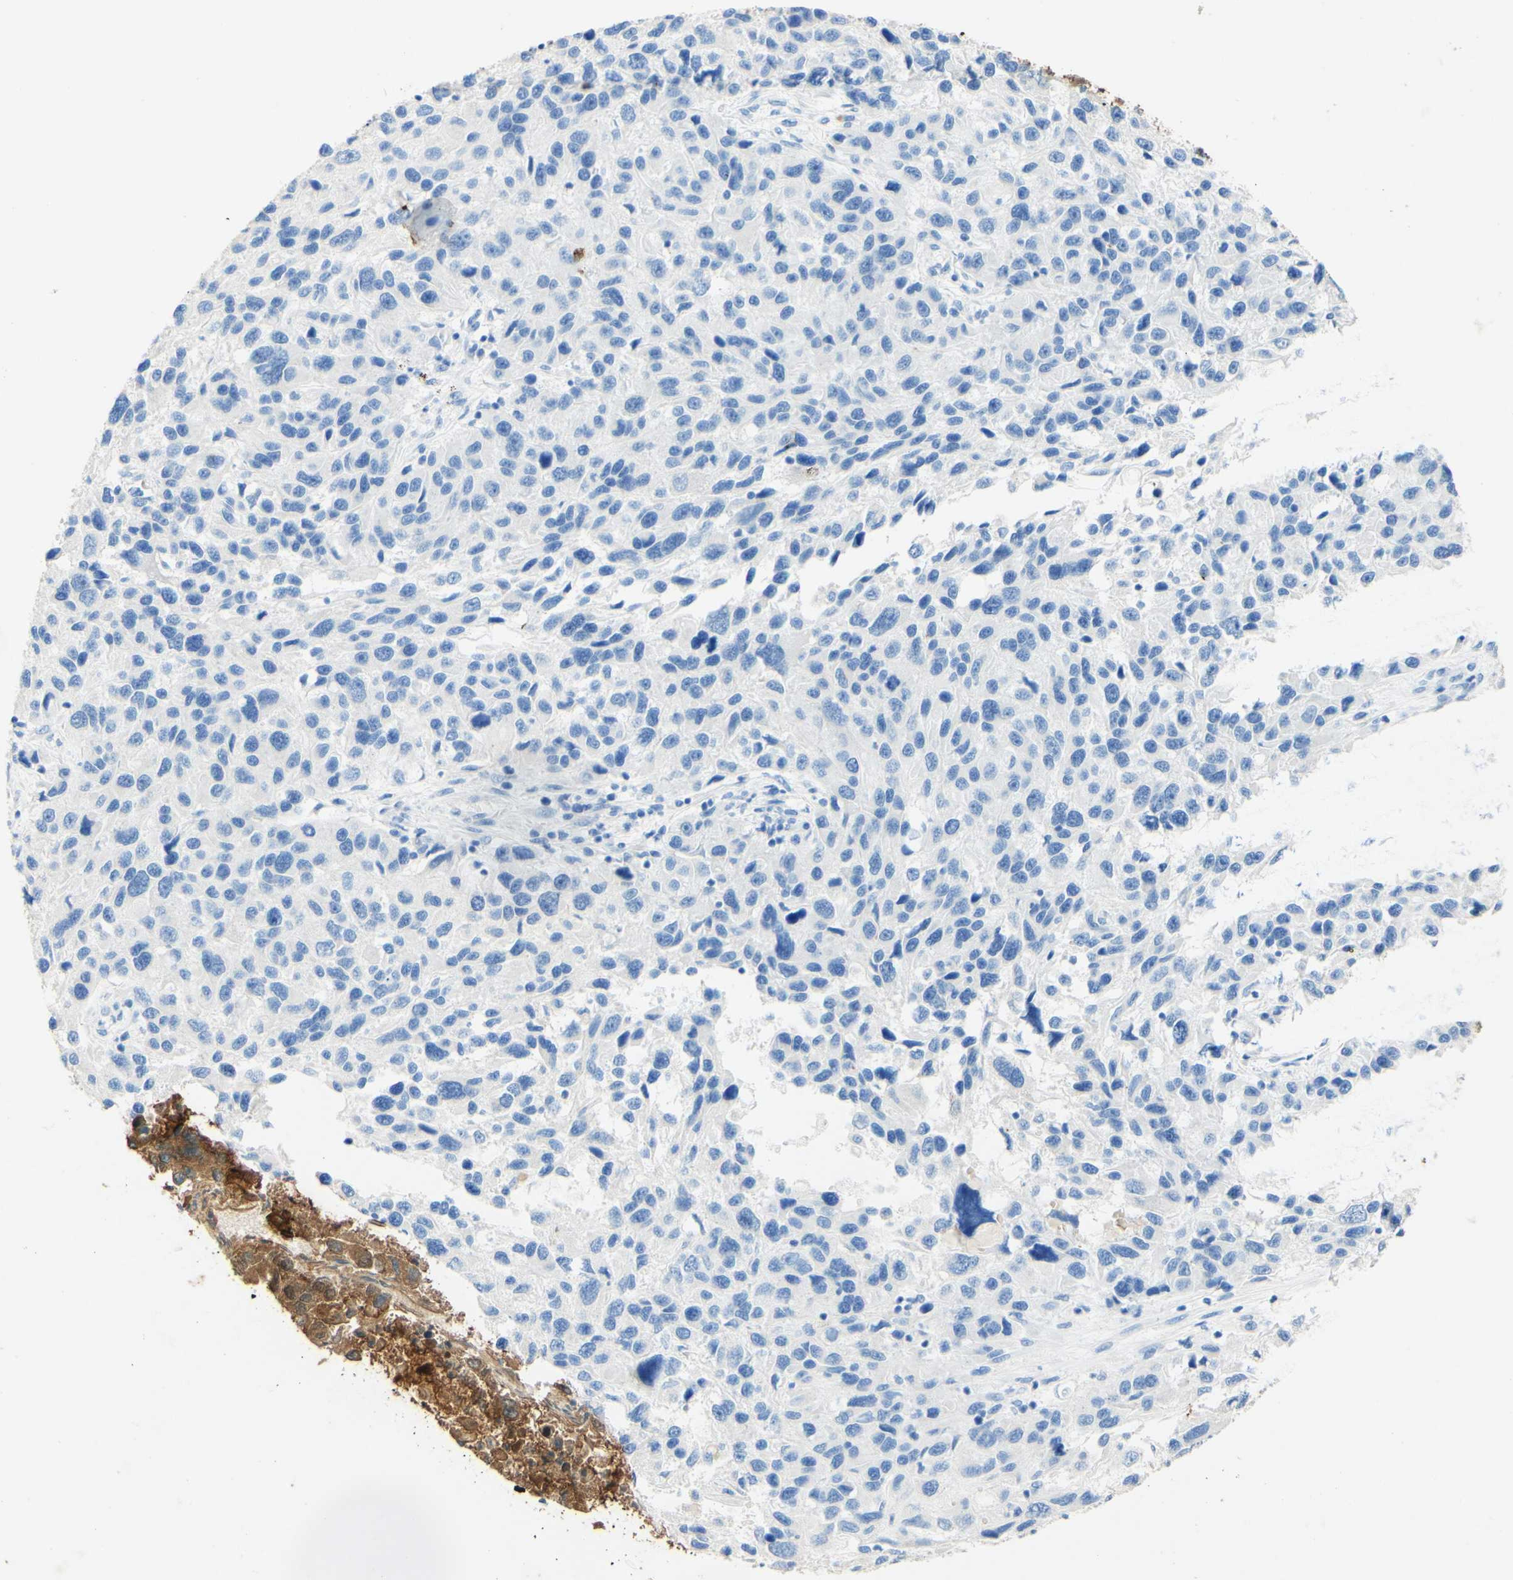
{"staining": {"intensity": "negative", "quantity": "none", "location": "none"}, "tissue": "melanoma", "cell_type": "Tumor cells", "image_type": "cancer", "snomed": [{"axis": "morphology", "description": "Malignant melanoma, NOS"}, {"axis": "topography", "description": "Skin"}], "caption": "Melanoma was stained to show a protein in brown. There is no significant positivity in tumor cells.", "gene": "PIGR", "patient": {"sex": "male", "age": 53}}